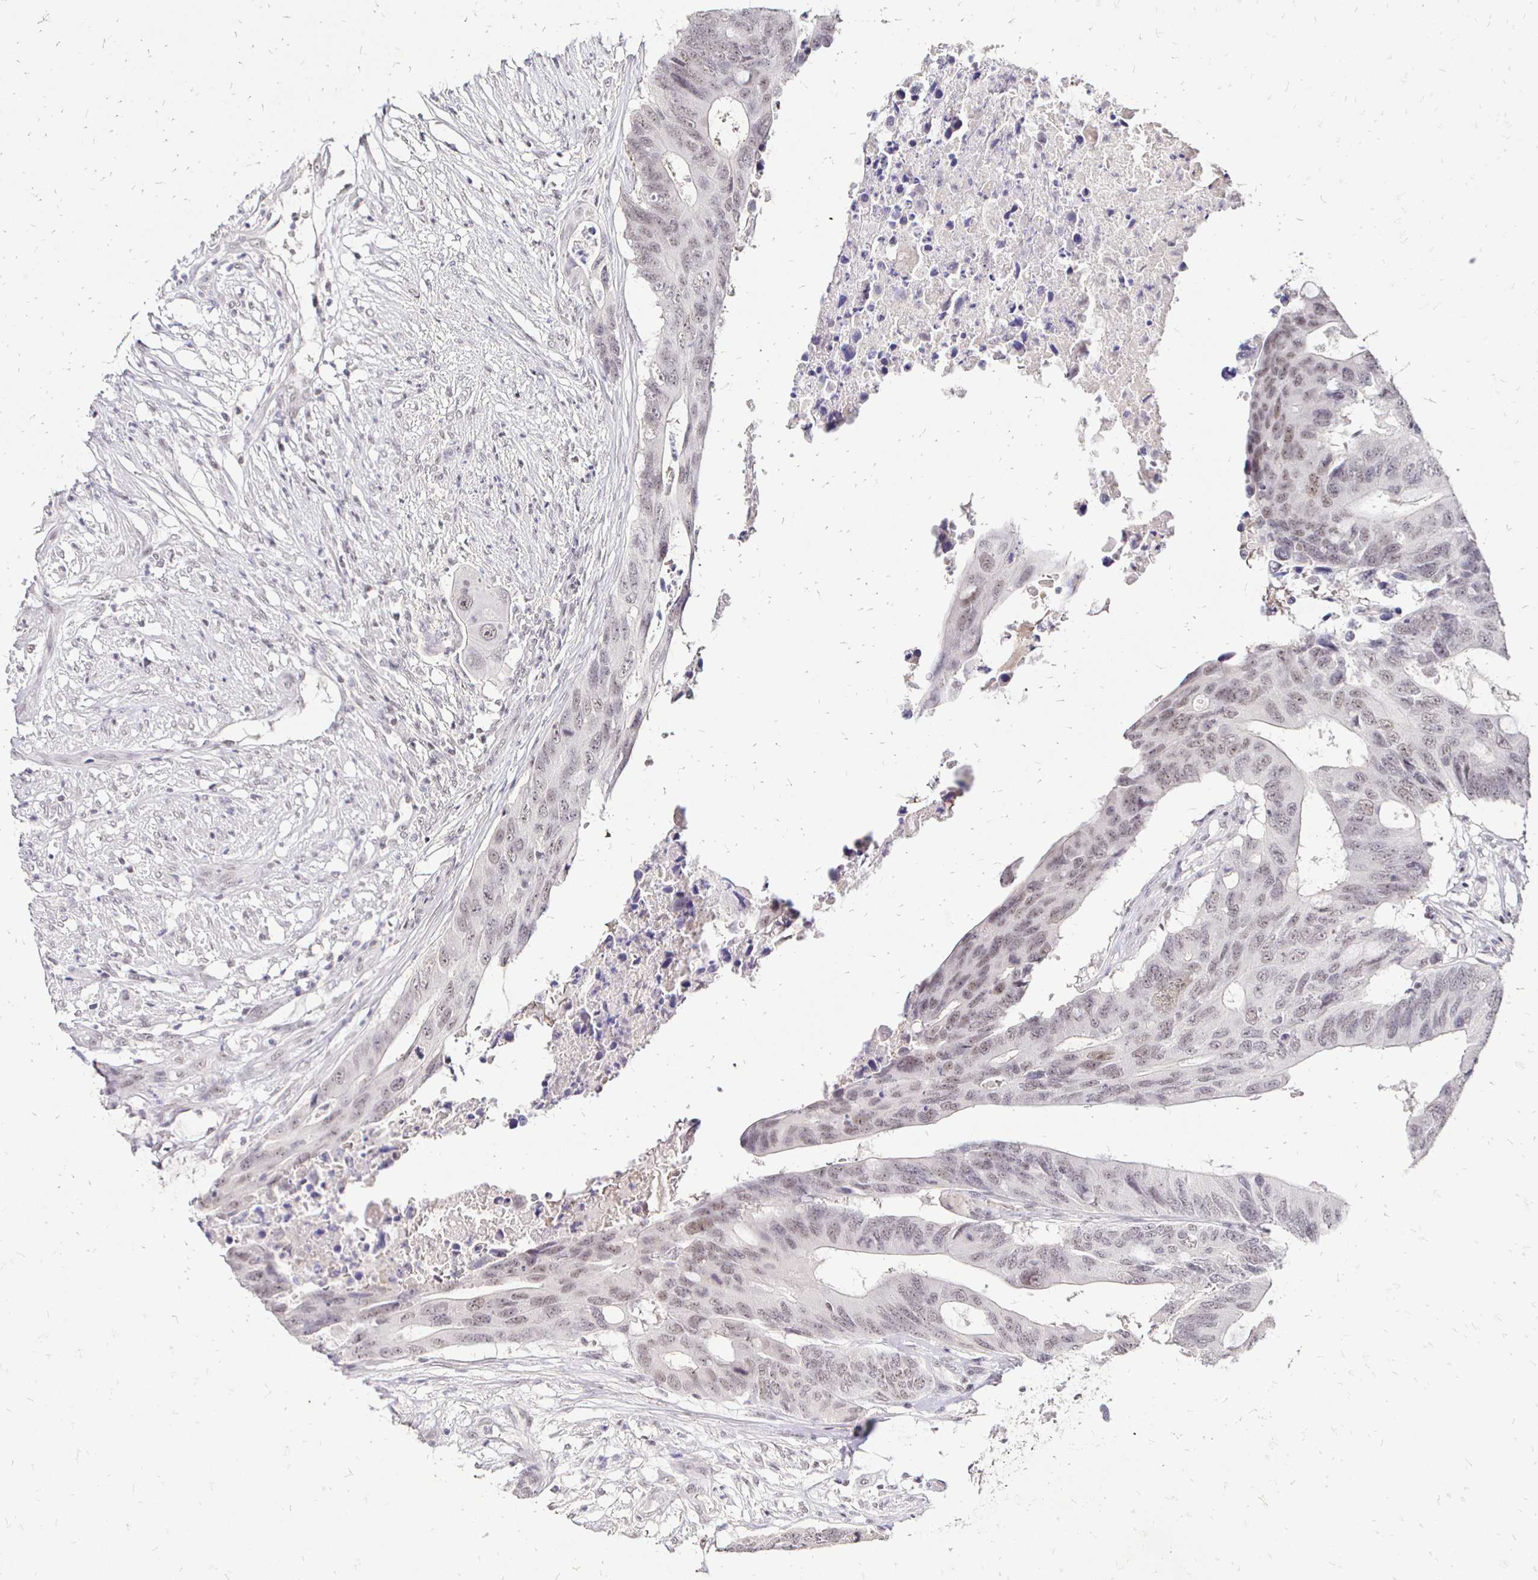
{"staining": {"intensity": "weak", "quantity": ">75%", "location": "nuclear"}, "tissue": "colorectal cancer", "cell_type": "Tumor cells", "image_type": "cancer", "snomed": [{"axis": "morphology", "description": "Adenocarcinoma, NOS"}, {"axis": "topography", "description": "Colon"}], "caption": "Immunohistochemistry of colorectal cancer displays low levels of weak nuclear expression in approximately >75% of tumor cells. (Brightfield microscopy of DAB IHC at high magnification).", "gene": "SIN3A", "patient": {"sex": "male", "age": 71}}